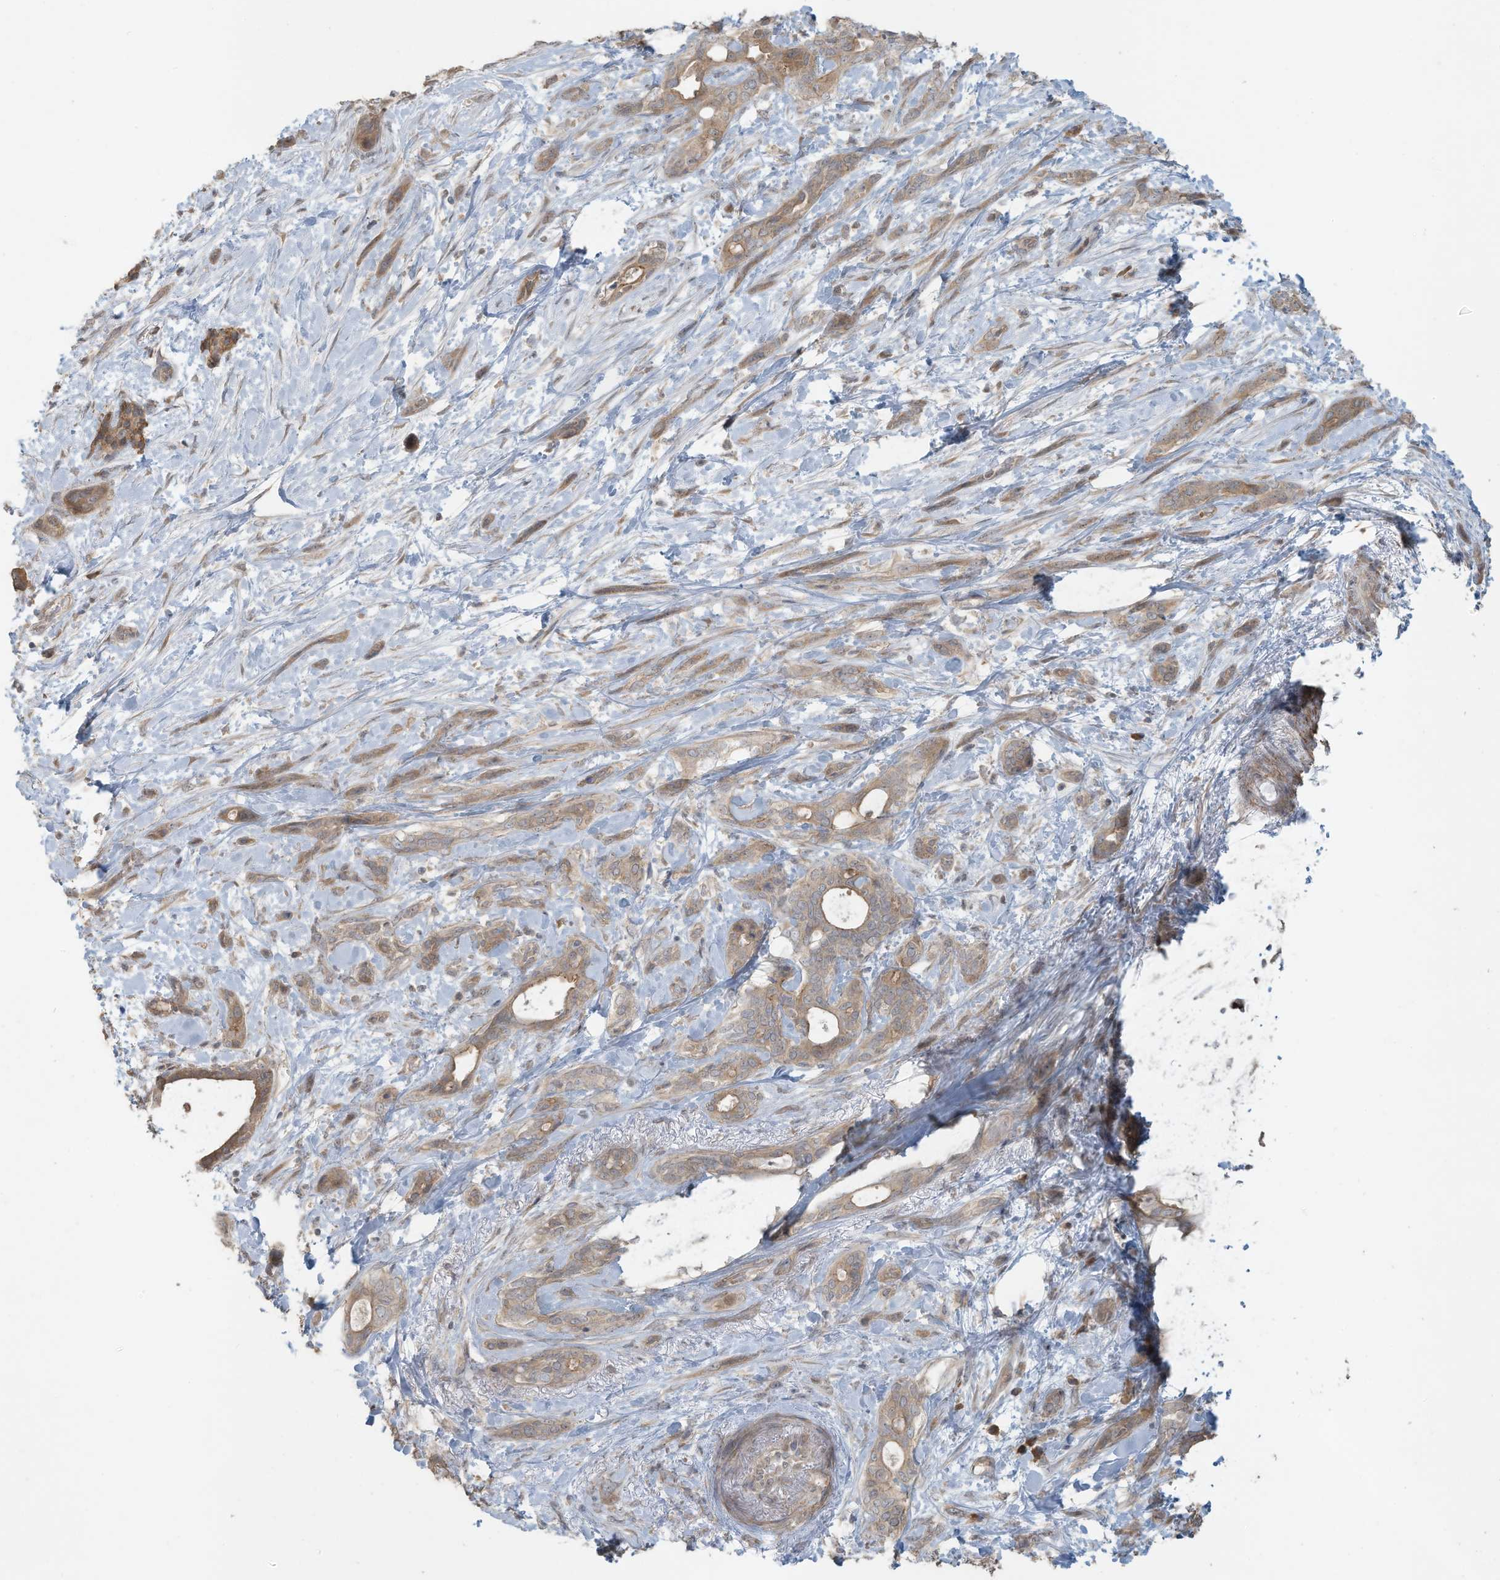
{"staining": {"intensity": "weak", "quantity": ">75%", "location": "cytoplasmic/membranous"}, "tissue": "pancreatic cancer", "cell_type": "Tumor cells", "image_type": "cancer", "snomed": [{"axis": "morphology", "description": "Normal tissue, NOS"}, {"axis": "morphology", "description": "Adenocarcinoma, NOS"}, {"axis": "topography", "description": "Pancreas"}, {"axis": "topography", "description": "Peripheral nerve tissue"}], "caption": "Protein expression analysis of human pancreatic cancer reveals weak cytoplasmic/membranous positivity in about >75% of tumor cells. (Stains: DAB (3,3'-diaminobenzidine) in brown, nuclei in blue, Microscopy: brightfield microscopy at high magnification).", "gene": "MAGIX", "patient": {"sex": "female", "age": 63}}